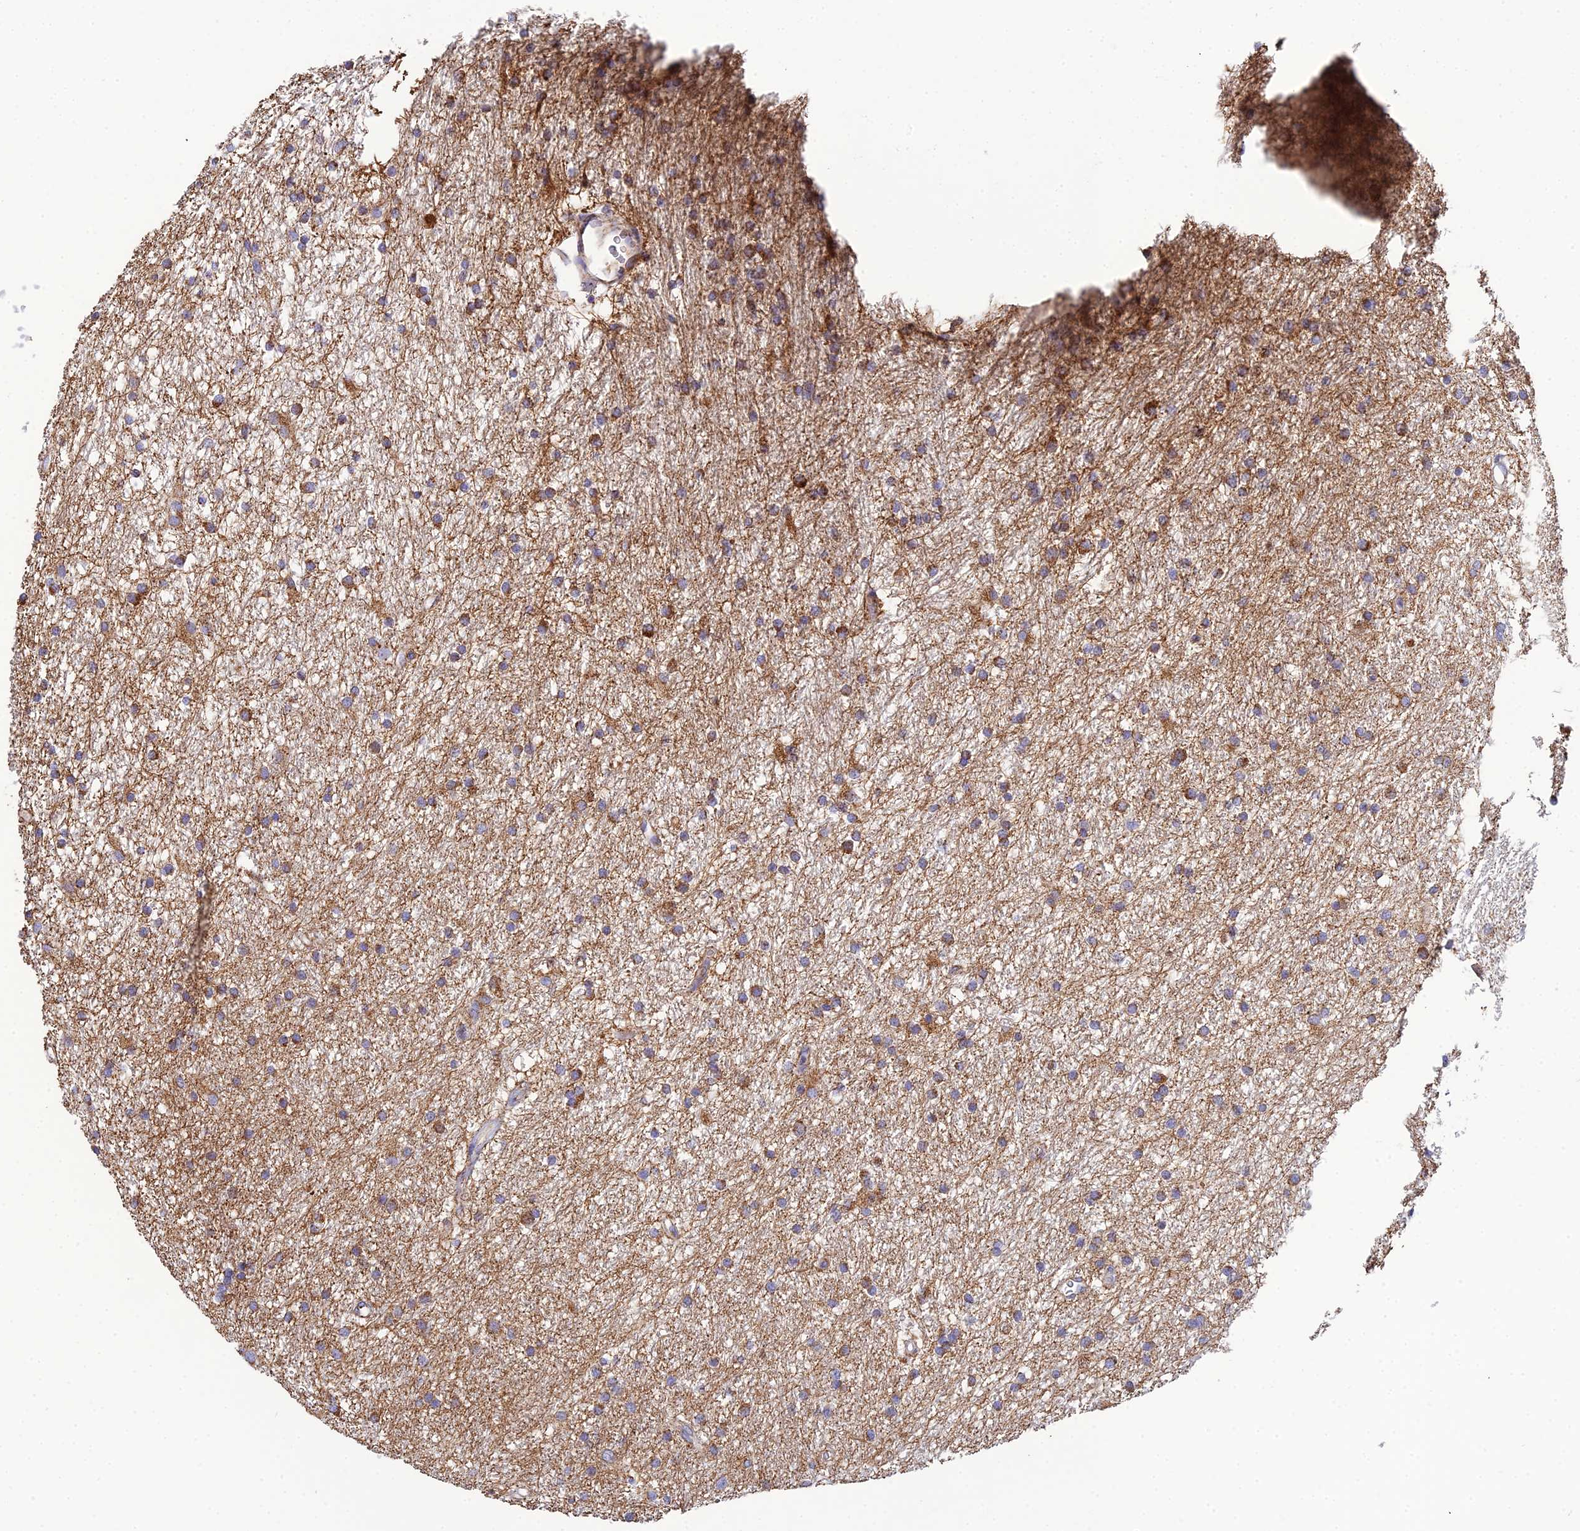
{"staining": {"intensity": "moderate", "quantity": "25%-75%", "location": "cytoplasmic/membranous"}, "tissue": "glioma", "cell_type": "Tumor cells", "image_type": "cancer", "snomed": [{"axis": "morphology", "description": "Glioma, malignant, High grade"}, {"axis": "topography", "description": "Brain"}], "caption": "A histopathology image of glioma stained for a protein shows moderate cytoplasmic/membranous brown staining in tumor cells.", "gene": "NIPSNAP3A", "patient": {"sex": "male", "age": 77}}